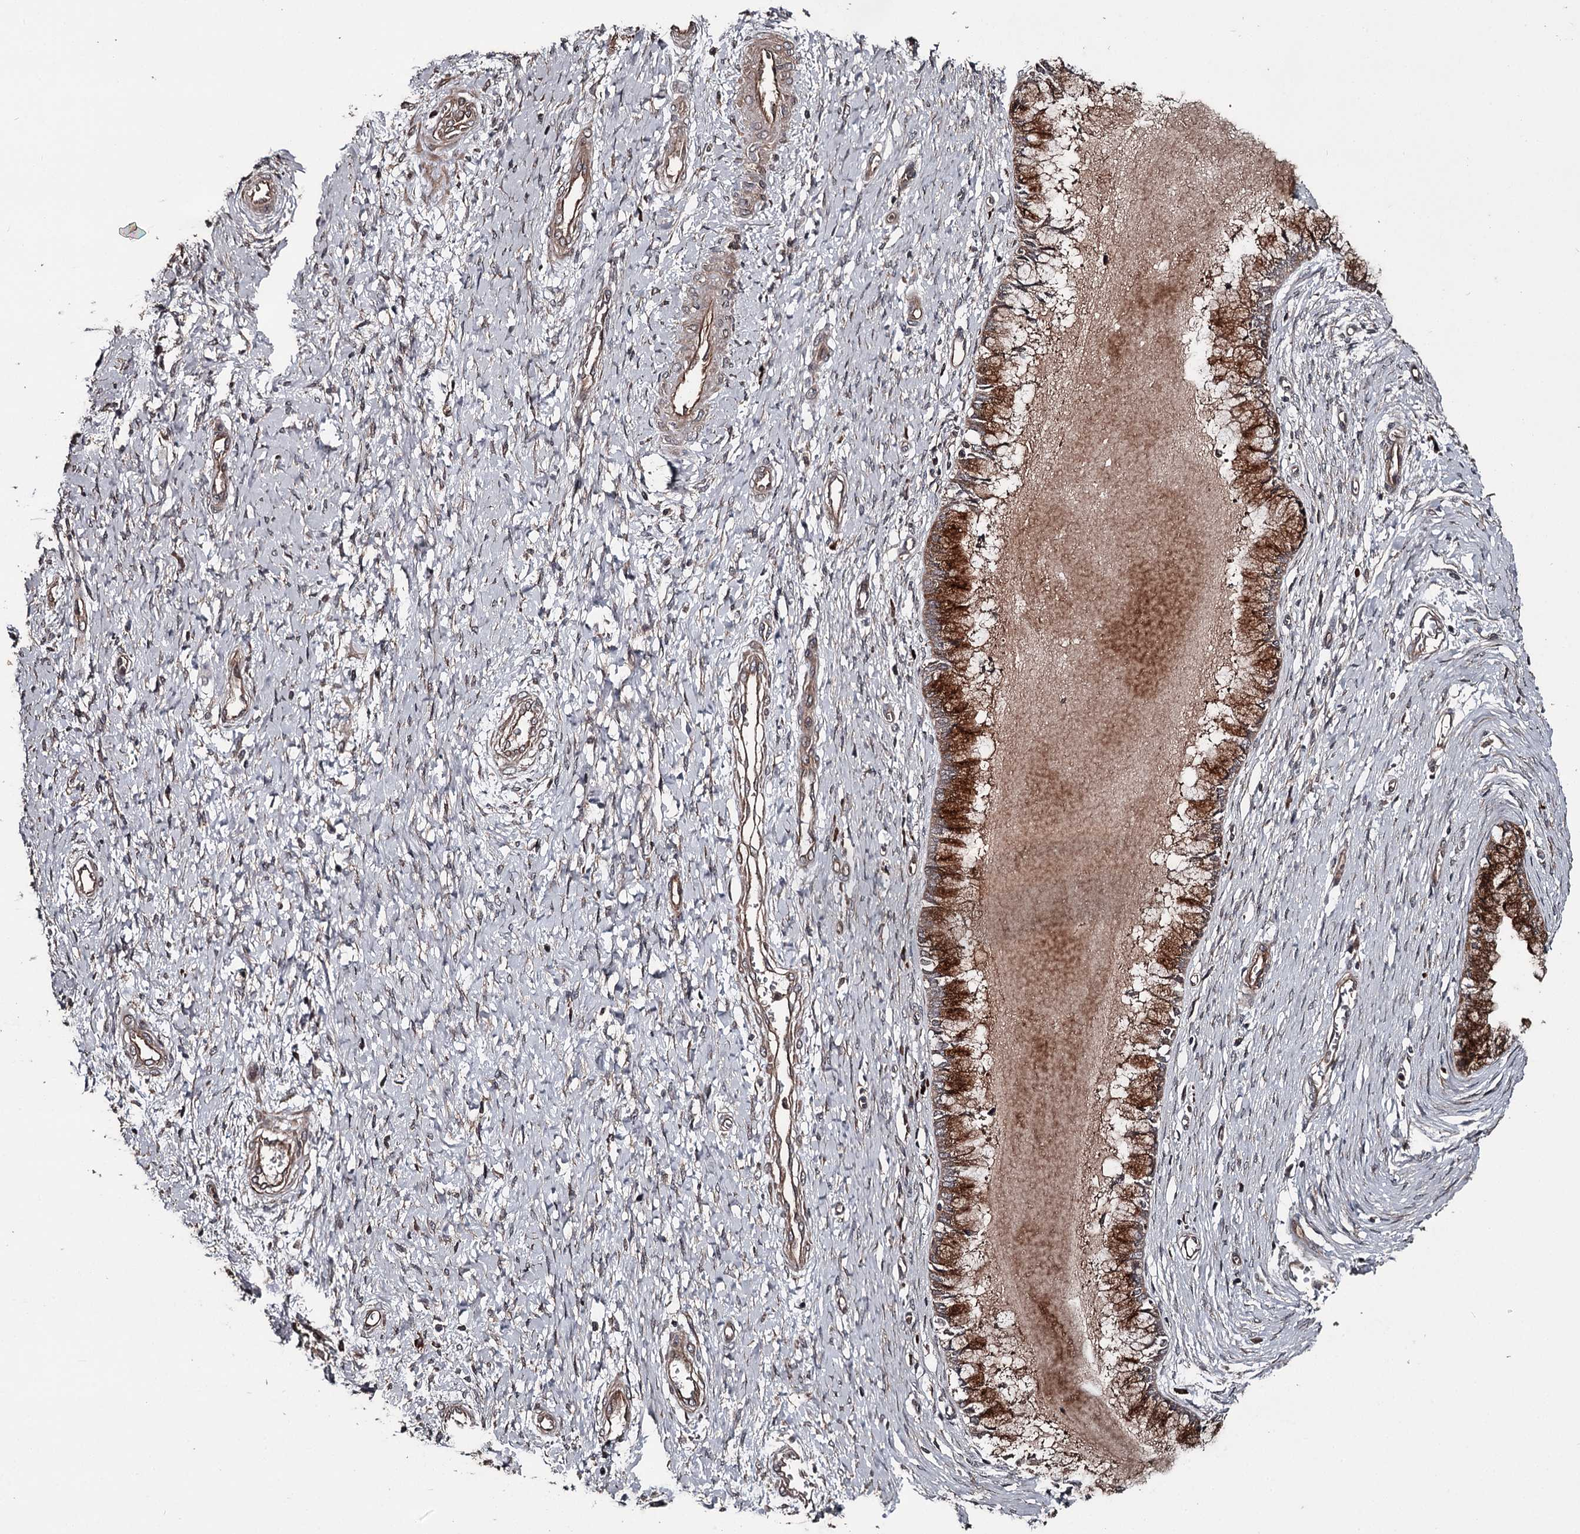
{"staining": {"intensity": "strong", "quantity": ">75%", "location": "cytoplasmic/membranous"}, "tissue": "cervix", "cell_type": "Glandular cells", "image_type": "normal", "snomed": [{"axis": "morphology", "description": "Normal tissue, NOS"}, {"axis": "topography", "description": "Cervix"}], "caption": "This photomicrograph demonstrates benign cervix stained with immunohistochemistry to label a protein in brown. The cytoplasmic/membranous of glandular cells show strong positivity for the protein. Nuclei are counter-stained blue.", "gene": "RAB21", "patient": {"sex": "female", "age": 55}}